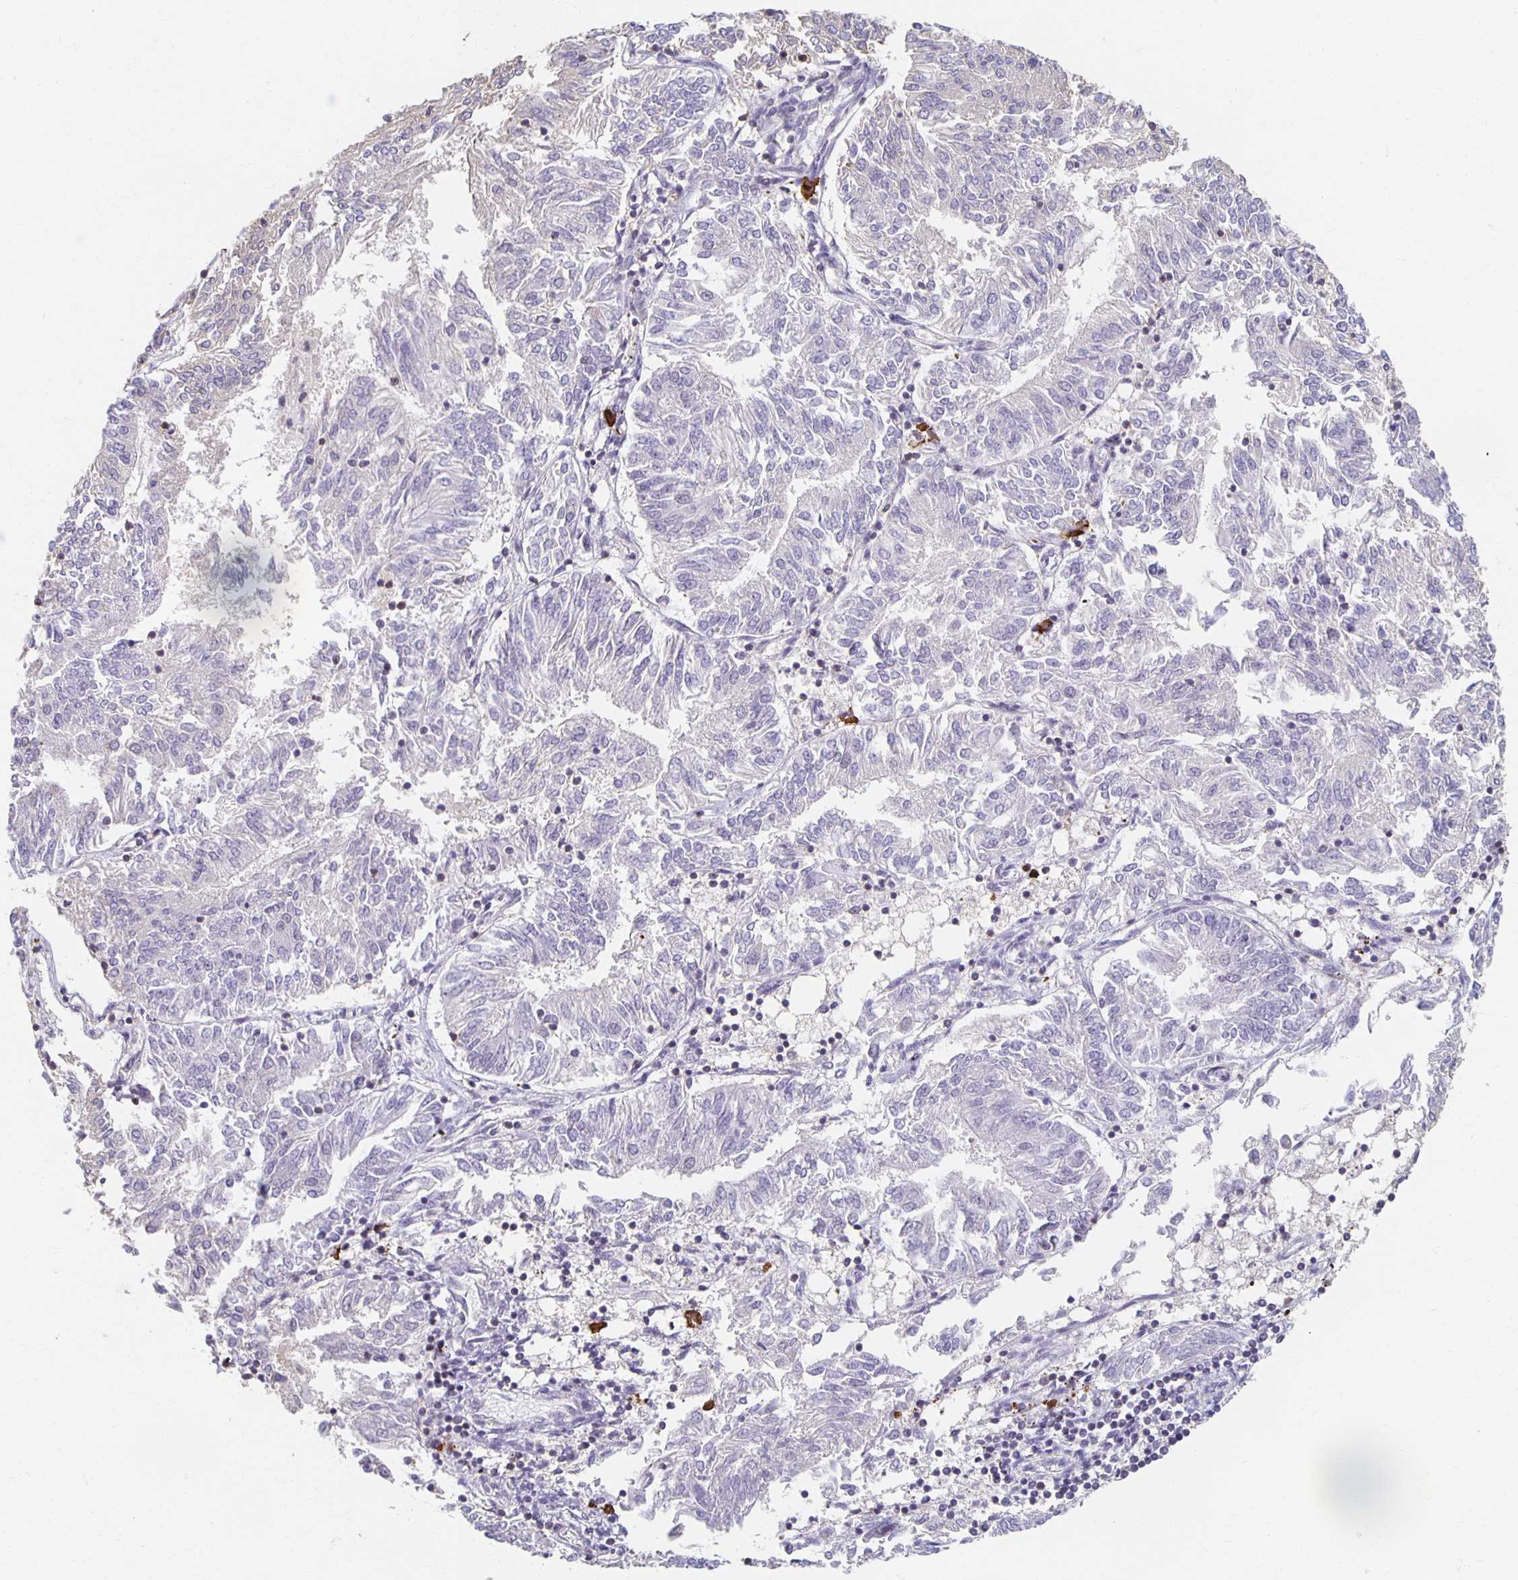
{"staining": {"intensity": "negative", "quantity": "none", "location": "none"}, "tissue": "endometrial cancer", "cell_type": "Tumor cells", "image_type": "cancer", "snomed": [{"axis": "morphology", "description": "Adenocarcinoma, NOS"}, {"axis": "topography", "description": "Endometrium"}], "caption": "Protein analysis of endometrial cancer (adenocarcinoma) demonstrates no significant staining in tumor cells. Brightfield microscopy of IHC stained with DAB (brown) and hematoxylin (blue), captured at high magnification.", "gene": "ZNF692", "patient": {"sex": "female", "age": 58}}